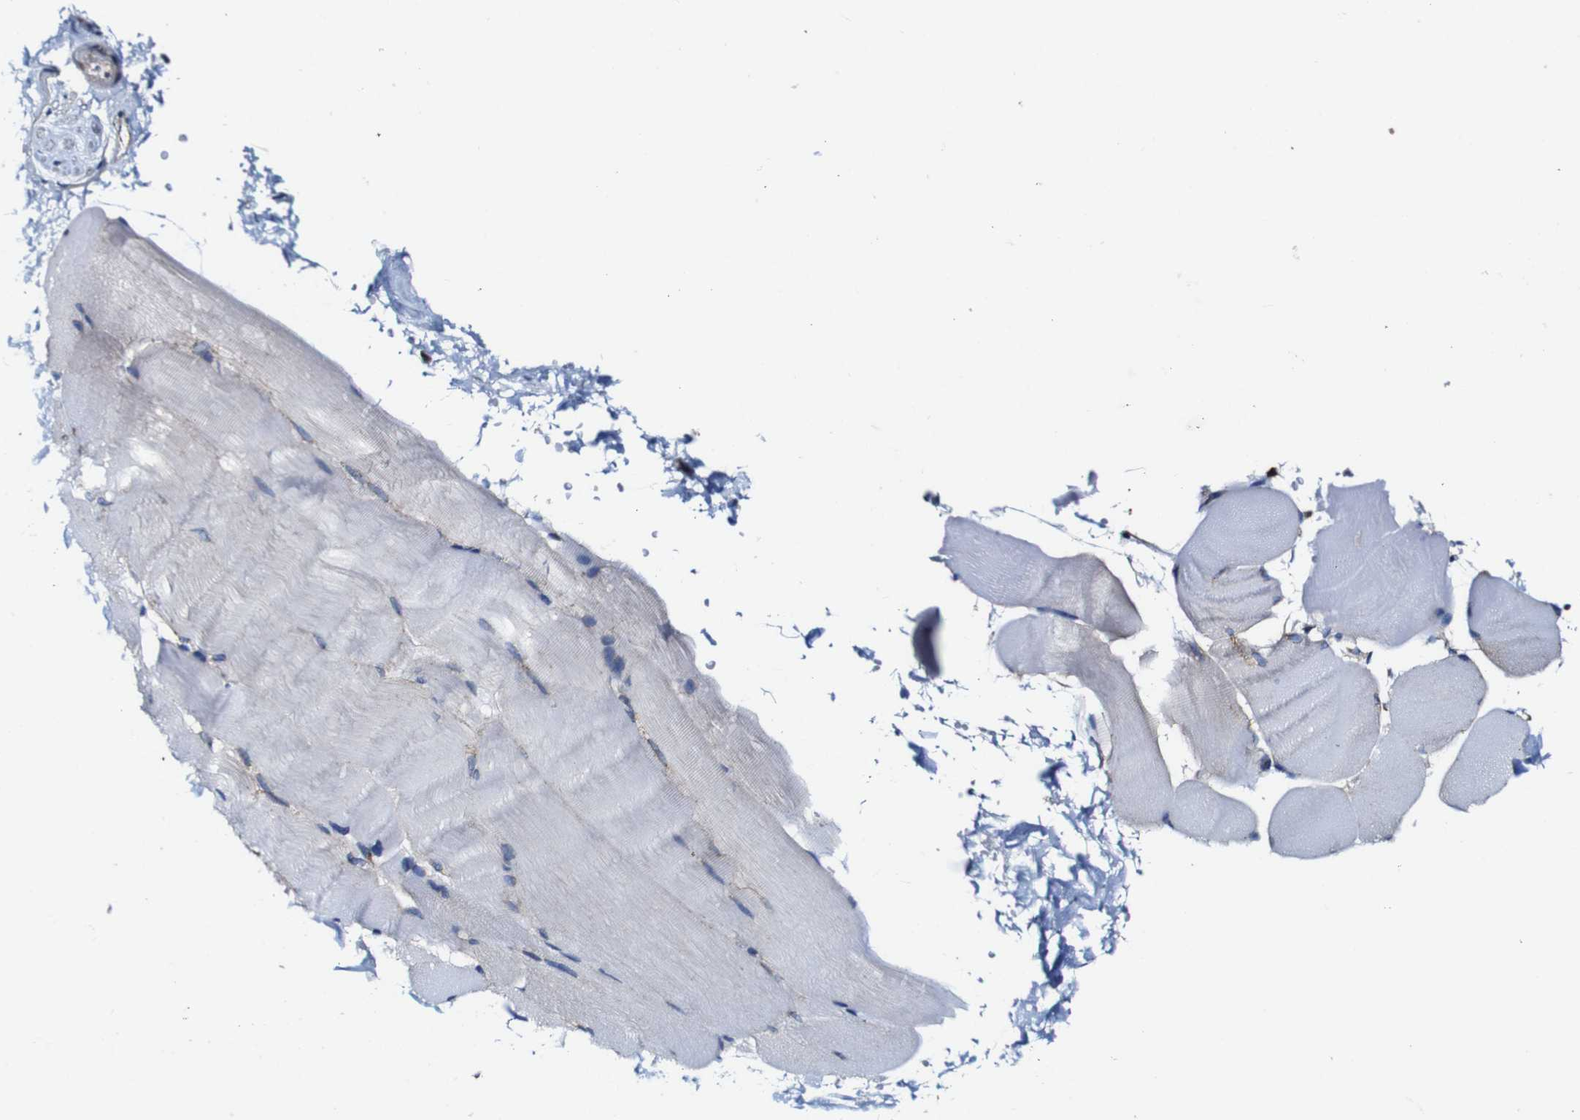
{"staining": {"intensity": "moderate", "quantity": "<25%", "location": "cytoplasmic/membranous"}, "tissue": "skeletal muscle", "cell_type": "Myocytes", "image_type": "normal", "snomed": [{"axis": "morphology", "description": "Normal tissue, NOS"}, {"axis": "topography", "description": "Skin"}, {"axis": "topography", "description": "Skeletal muscle"}], "caption": "Skeletal muscle stained with DAB immunohistochemistry (IHC) shows low levels of moderate cytoplasmic/membranous positivity in approximately <25% of myocytes.", "gene": "CSF1R", "patient": {"sex": "male", "age": 83}}